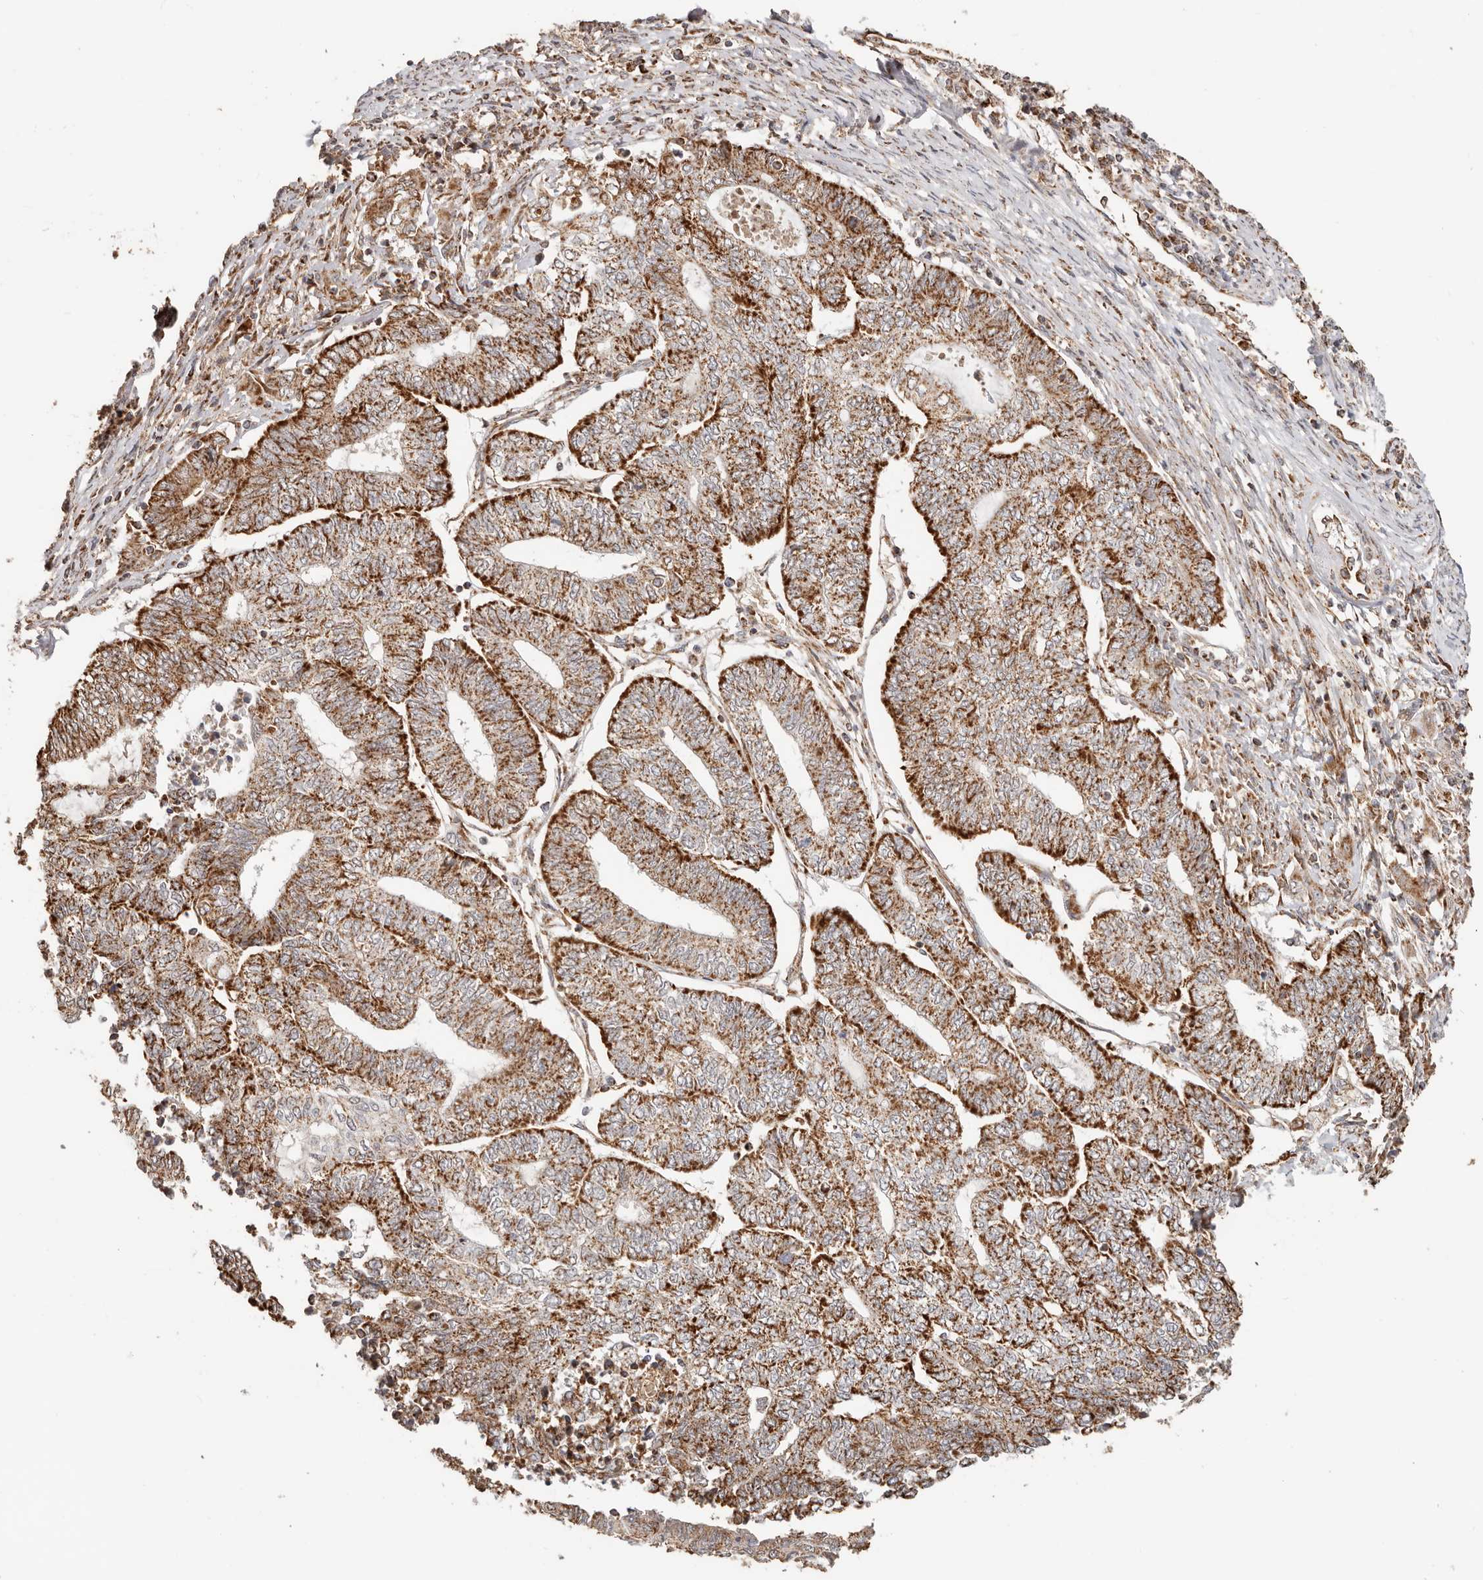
{"staining": {"intensity": "strong", "quantity": ">75%", "location": "cytoplasmic/membranous"}, "tissue": "endometrial cancer", "cell_type": "Tumor cells", "image_type": "cancer", "snomed": [{"axis": "morphology", "description": "Adenocarcinoma, NOS"}, {"axis": "topography", "description": "Uterus"}, {"axis": "topography", "description": "Endometrium"}], "caption": "Protein staining of endometrial cancer (adenocarcinoma) tissue exhibits strong cytoplasmic/membranous staining in about >75% of tumor cells.", "gene": "NDUFB11", "patient": {"sex": "female", "age": 70}}